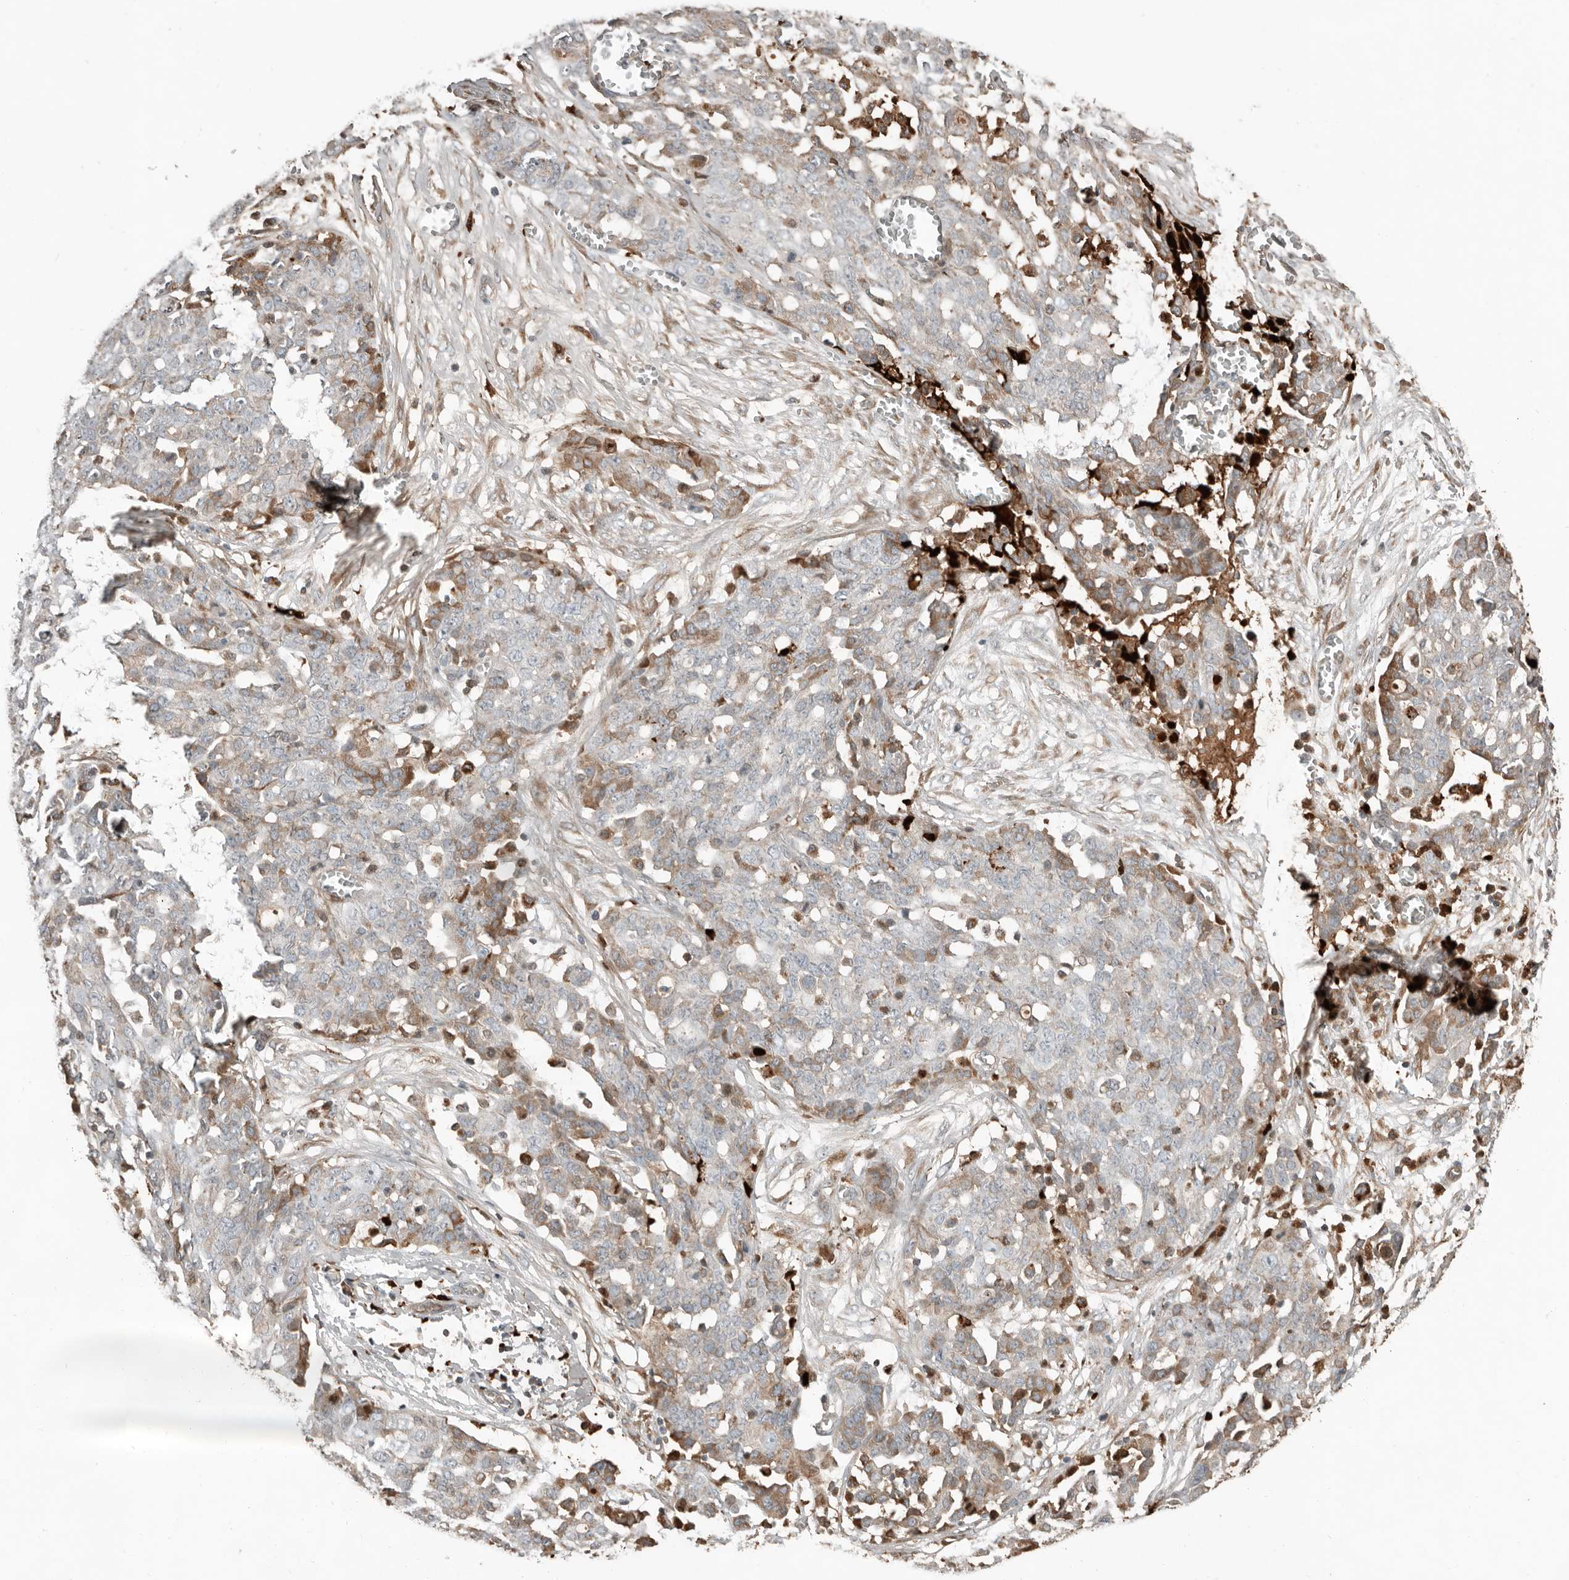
{"staining": {"intensity": "weak", "quantity": "<25%", "location": "cytoplasmic/membranous"}, "tissue": "ovarian cancer", "cell_type": "Tumor cells", "image_type": "cancer", "snomed": [{"axis": "morphology", "description": "Cystadenocarcinoma, serous, NOS"}, {"axis": "topography", "description": "Soft tissue"}, {"axis": "topography", "description": "Ovary"}], "caption": "This is an IHC histopathology image of ovarian serous cystadenocarcinoma. There is no positivity in tumor cells.", "gene": "KLHL38", "patient": {"sex": "female", "age": 57}}